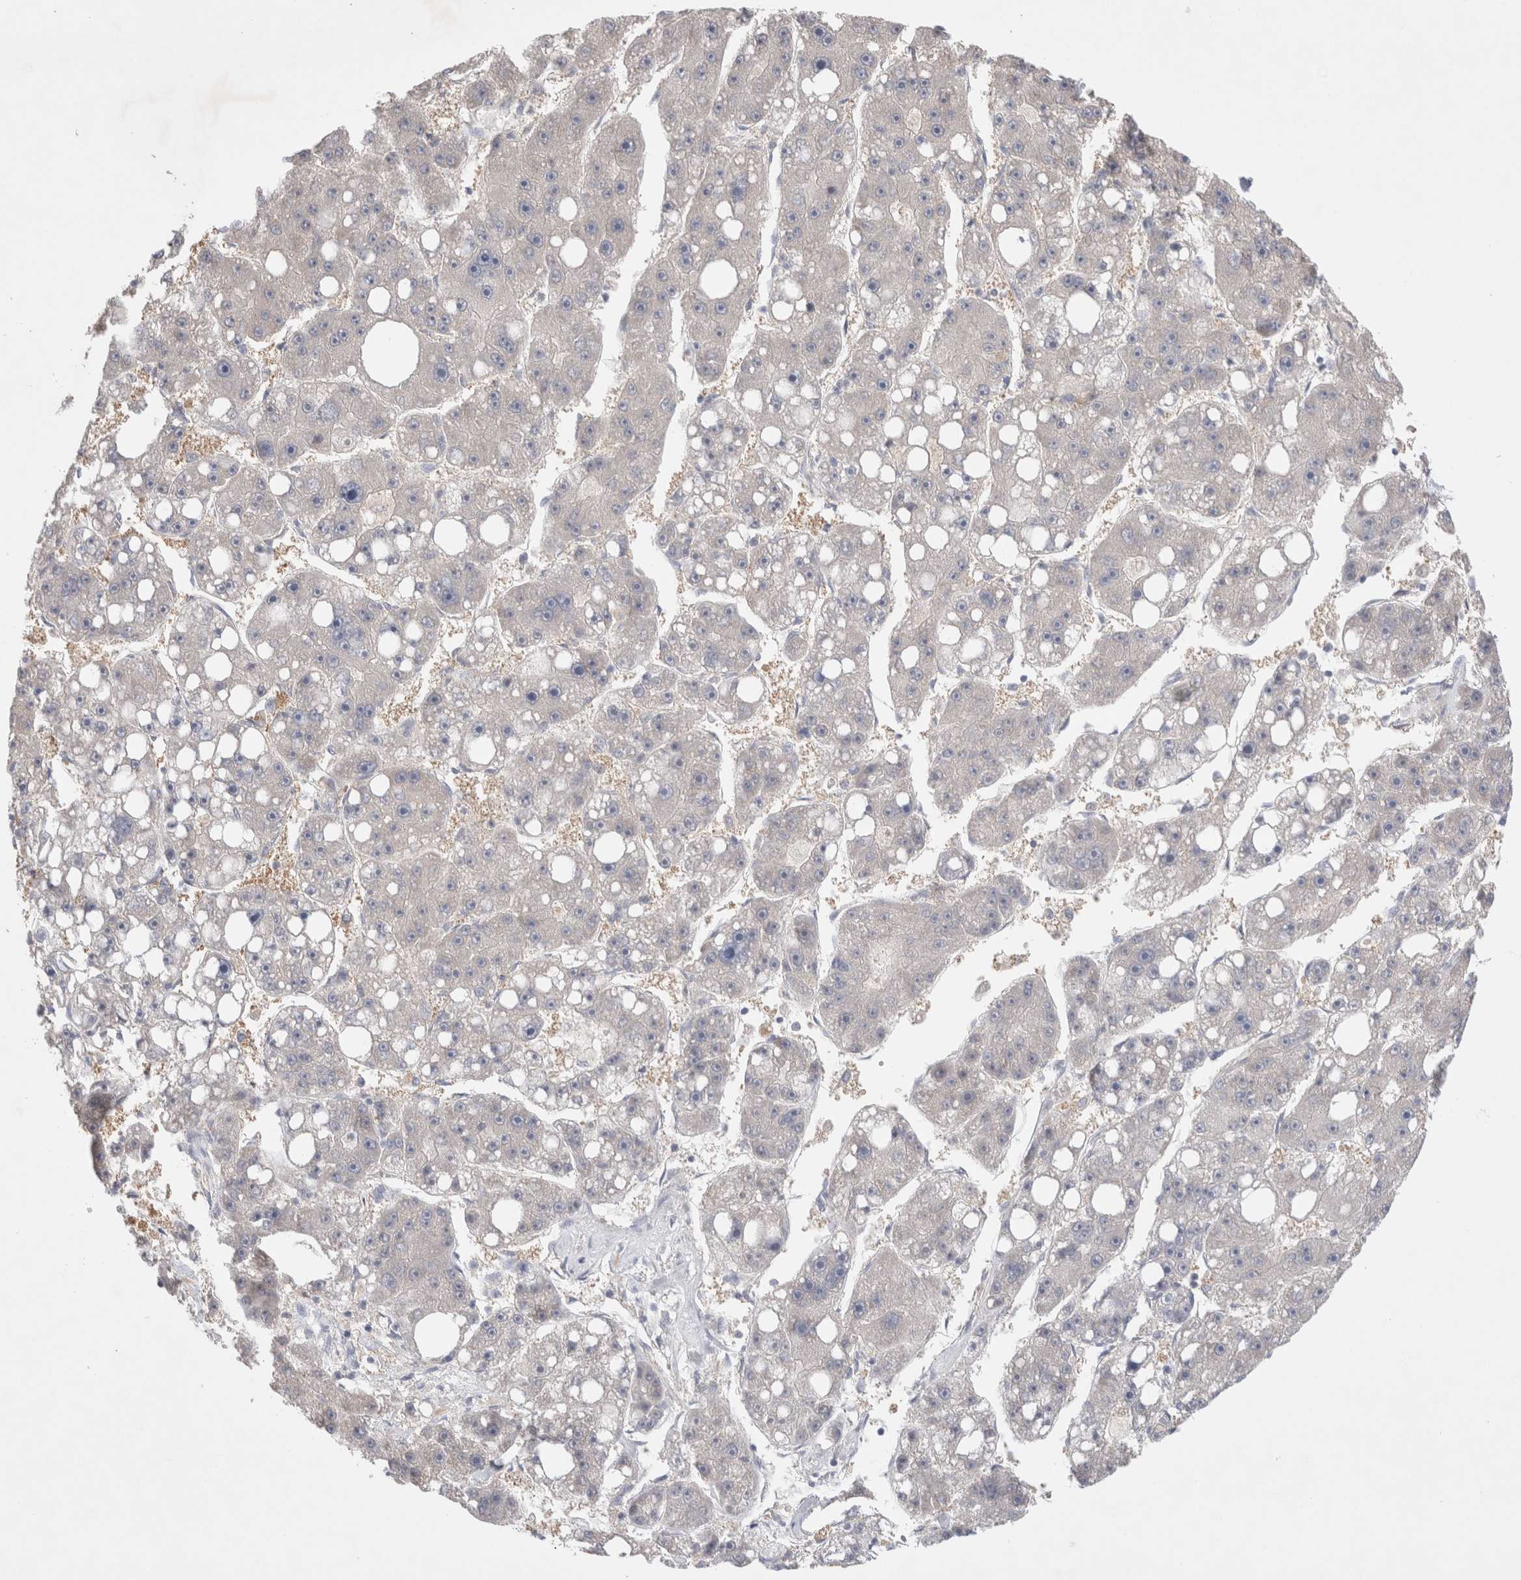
{"staining": {"intensity": "negative", "quantity": "none", "location": "none"}, "tissue": "liver cancer", "cell_type": "Tumor cells", "image_type": "cancer", "snomed": [{"axis": "morphology", "description": "Carcinoma, Hepatocellular, NOS"}, {"axis": "topography", "description": "Liver"}], "caption": "Immunohistochemistry of human liver cancer (hepatocellular carcinoma) exhibits no expression in tumor cells.", "gene": "IFT74", "patient": {"sex": "female", "age": 61}}